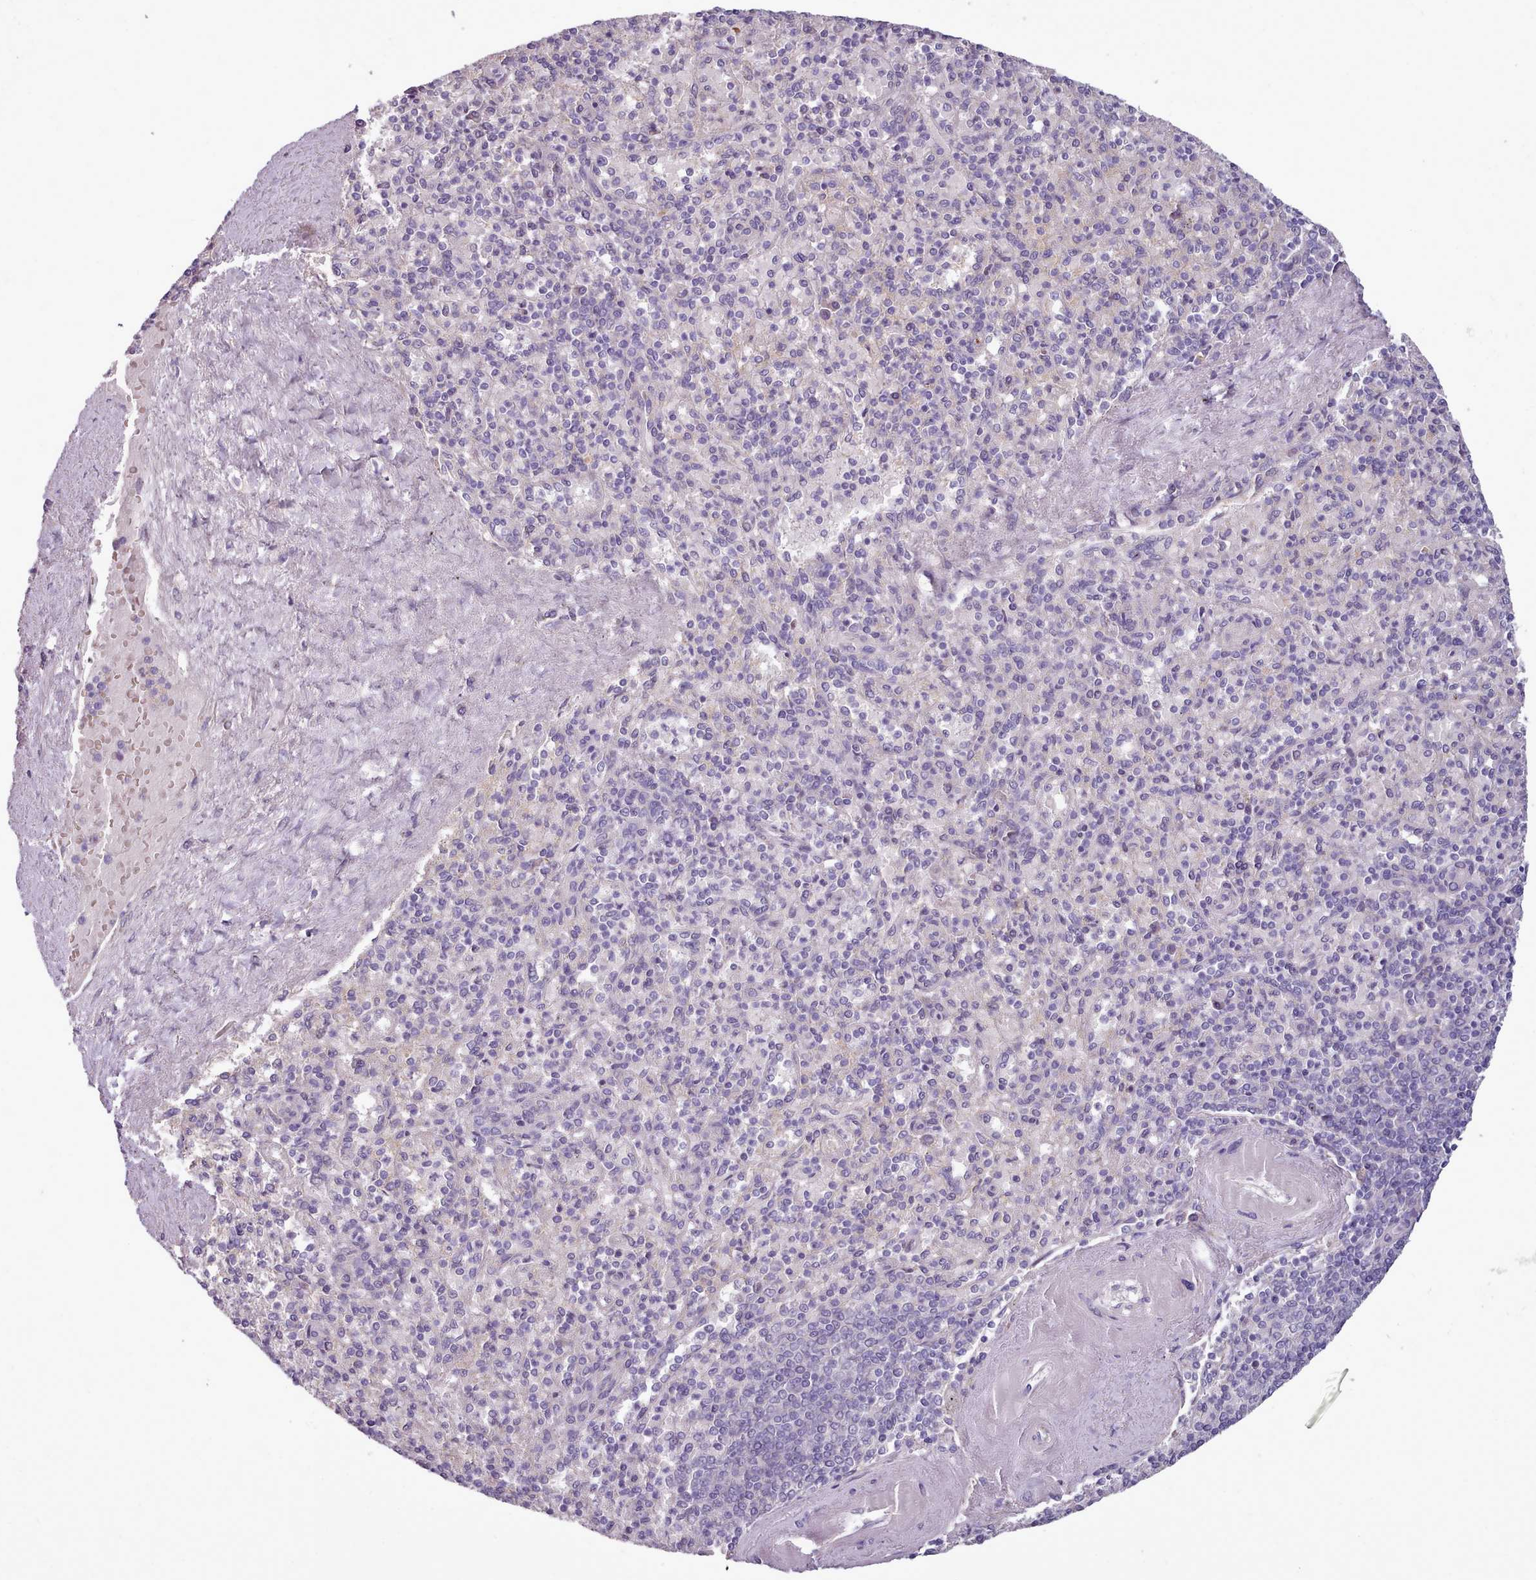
{"staining": {"intensity": "negative", "quantity": "none", "location": "none"}, "tissue": "spleen", "cell_type": "Cells in red pulp", "image_type": "normal", "snomed": [{"axis": "morphology", "description": "Normal tissue, NOS"}, {"axis": "topography", "description": "Spleen"}], "caption": "The IHC histopathology image has no significant staining in cells in red pulp of spleen.", "gene": "DPF1", "patient": {"sex": "male", "age": 82}}